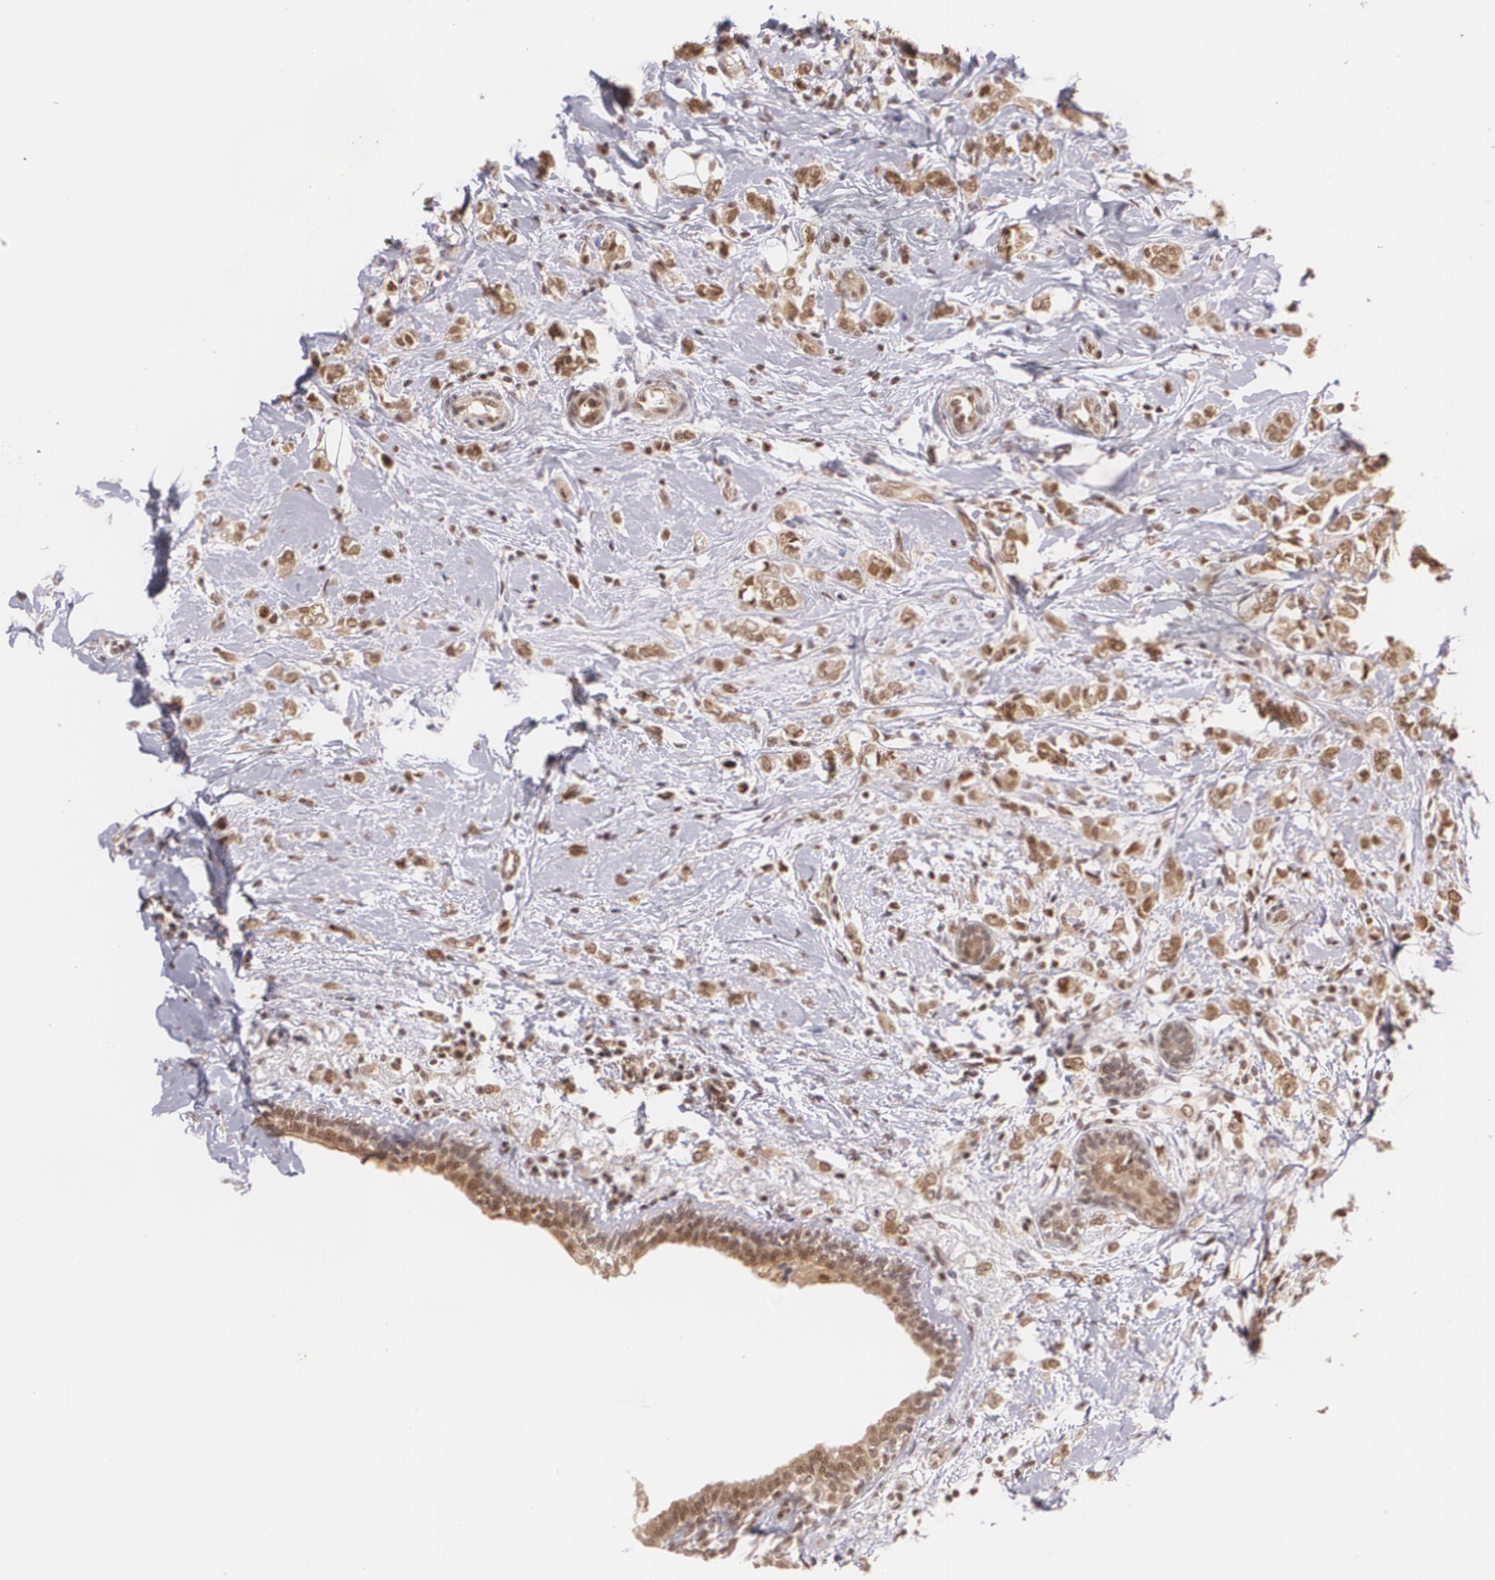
{"staining": {"intensity": "moderate", "quantity": "25%-75%", "location": "cytoplasmic/membranous,nuclear"}, "tissue": "breast cancer", "cell_type": "Tumor cells", "image_type": "cancer", "snomed": [{"axis": "morphology", "description": "Normal tissue, NOS"}, {"axis": "morphology", "description": "Lobular carcinoma"}, {"axis": "topography", "description": "Breast"}], "caption": "About 25%-75% of tumor cells in breast cancer exhibit moderate cytoplasmic/membranous and nuclear protein expression as visualized by brown immunohistochemical staining.", "gene": "CUL2", "patient": {"sex": "female", "age": 47}}